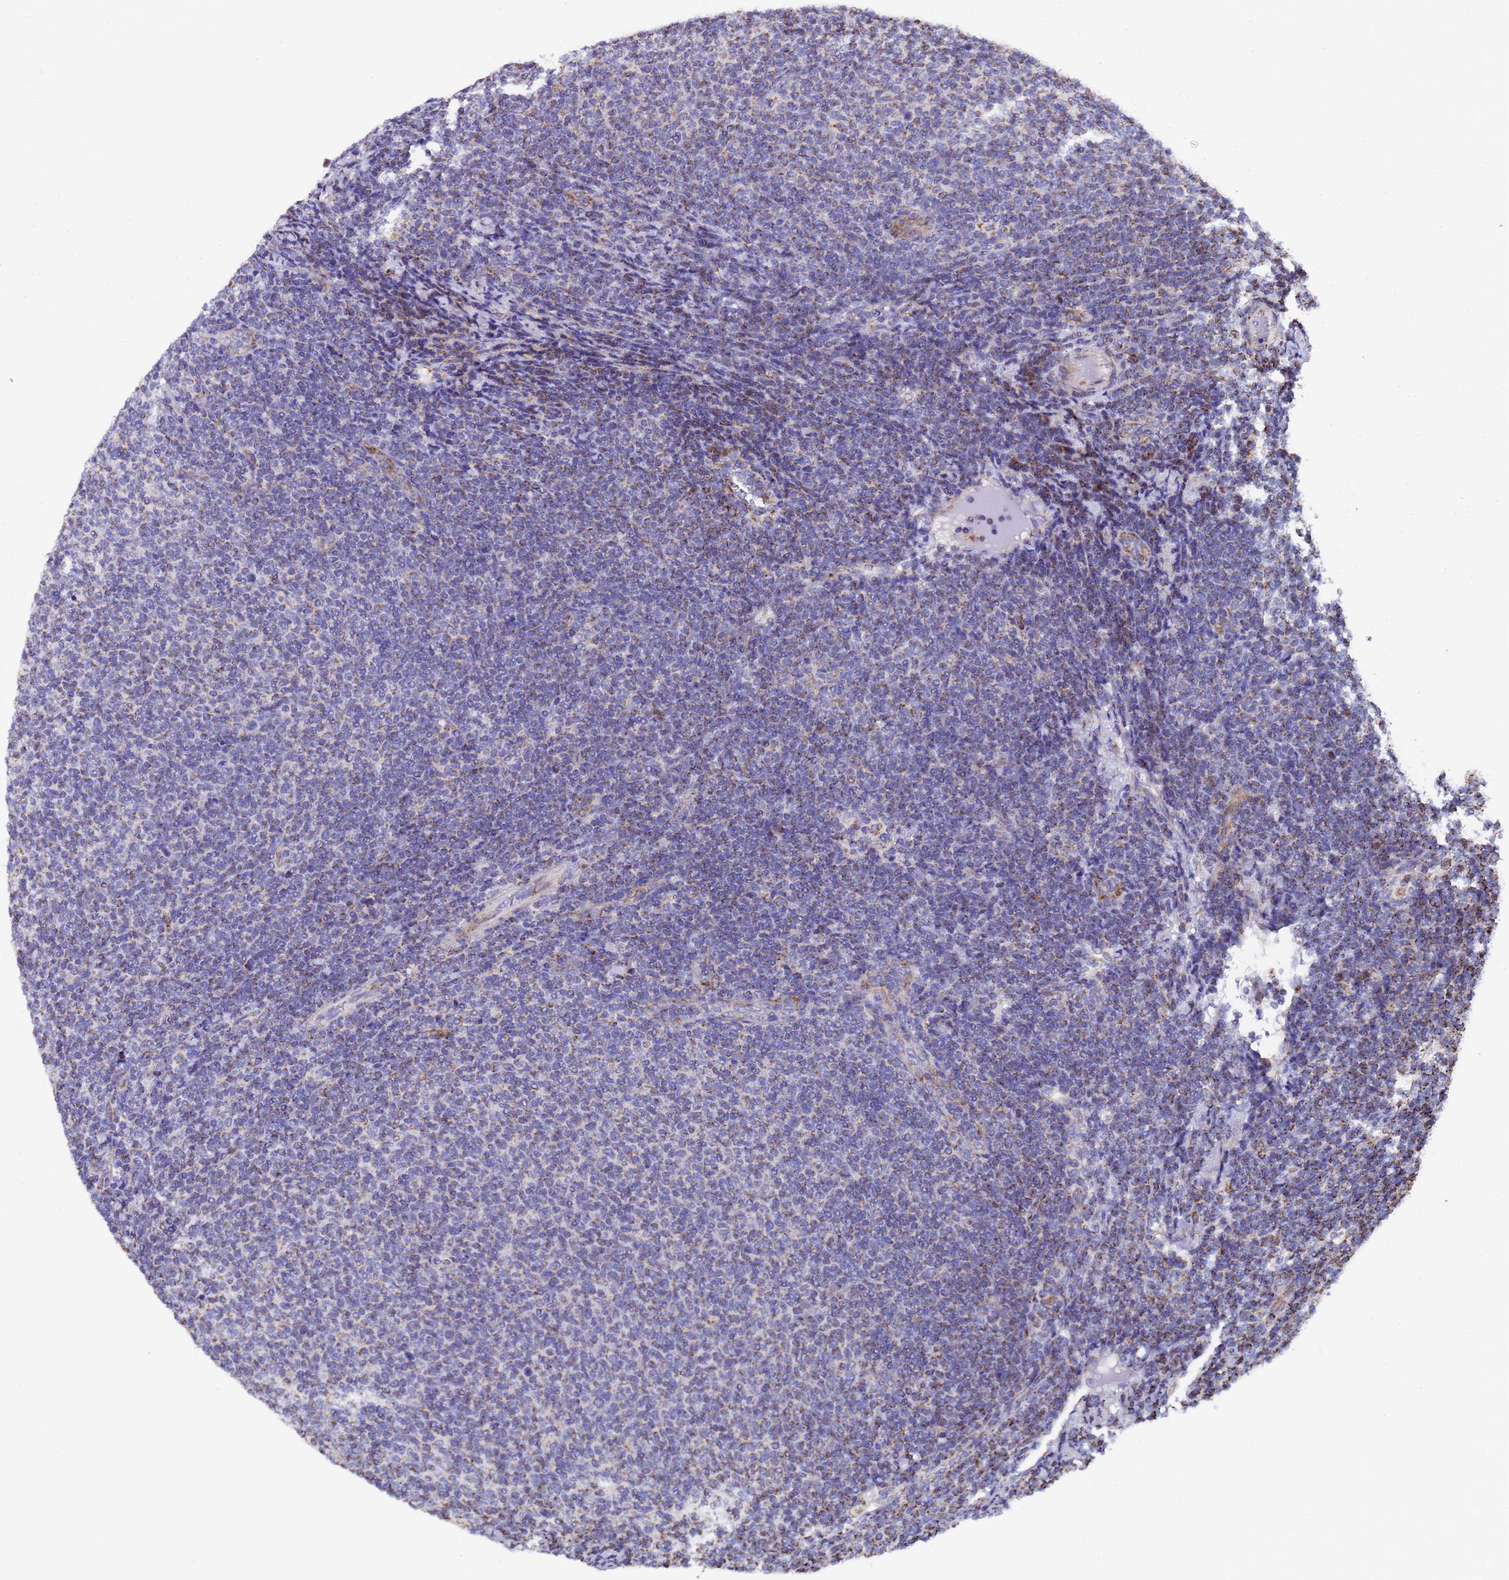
{"staining": {"intensity": "moderate", "quantity": "25%-75%", "location": "cytoplasmic/membranous"}, "tissue": "lymphoma", "cell_type": "Tumor cells", "image_type": "cancer", "snomed": [{"axis": "morphology", "description": "Malignant lymphoma, non-Hodgkin's type, Low grade"}, {"axis": "topography", "description": "Lymph node"}], "caption": "Approximately 25%-75% of tumor cells in lymphoma show moderate cytoplasmic/membranous protein expression as visualized by brown immunohistochemical staining.", "gene": "MRPS12", "patient": {"sex": "male", "age": 66}}